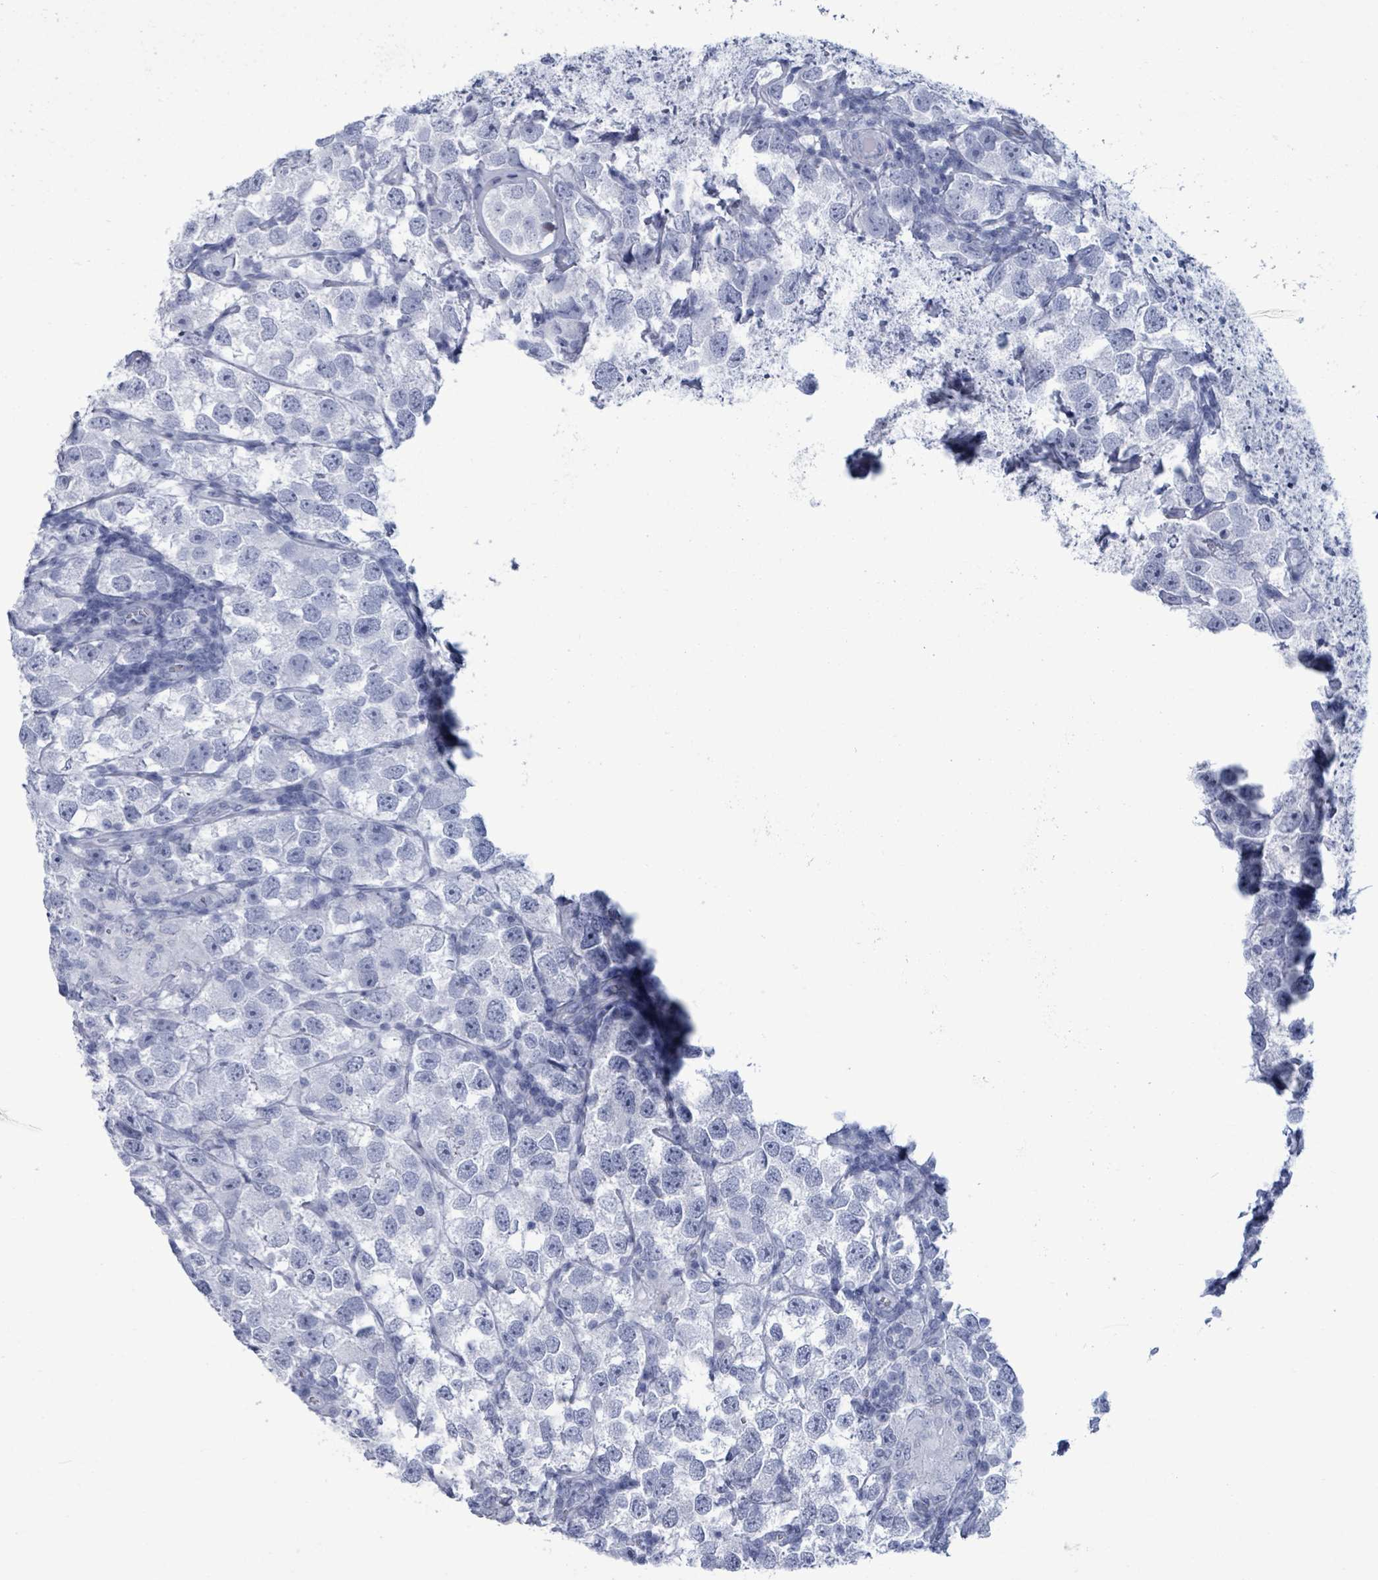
{"staining": {"intensity": "negative", "quantity": "none", "location": "none"}, "tissue": "testis cancer", "cell_type": "Tumor cells", "image_type": "cancer", "snomed": [{"axis": "morphology", "description": "Seminoma, NOS"}, {"axis": "topography", "description": "Testis"}], "caption": "A micrograph of testis cancer stained for a protein shows no brown staining in tumor cells.", "gene": "NKX2-1", "patient": {"sex": "male", "age": 26}}